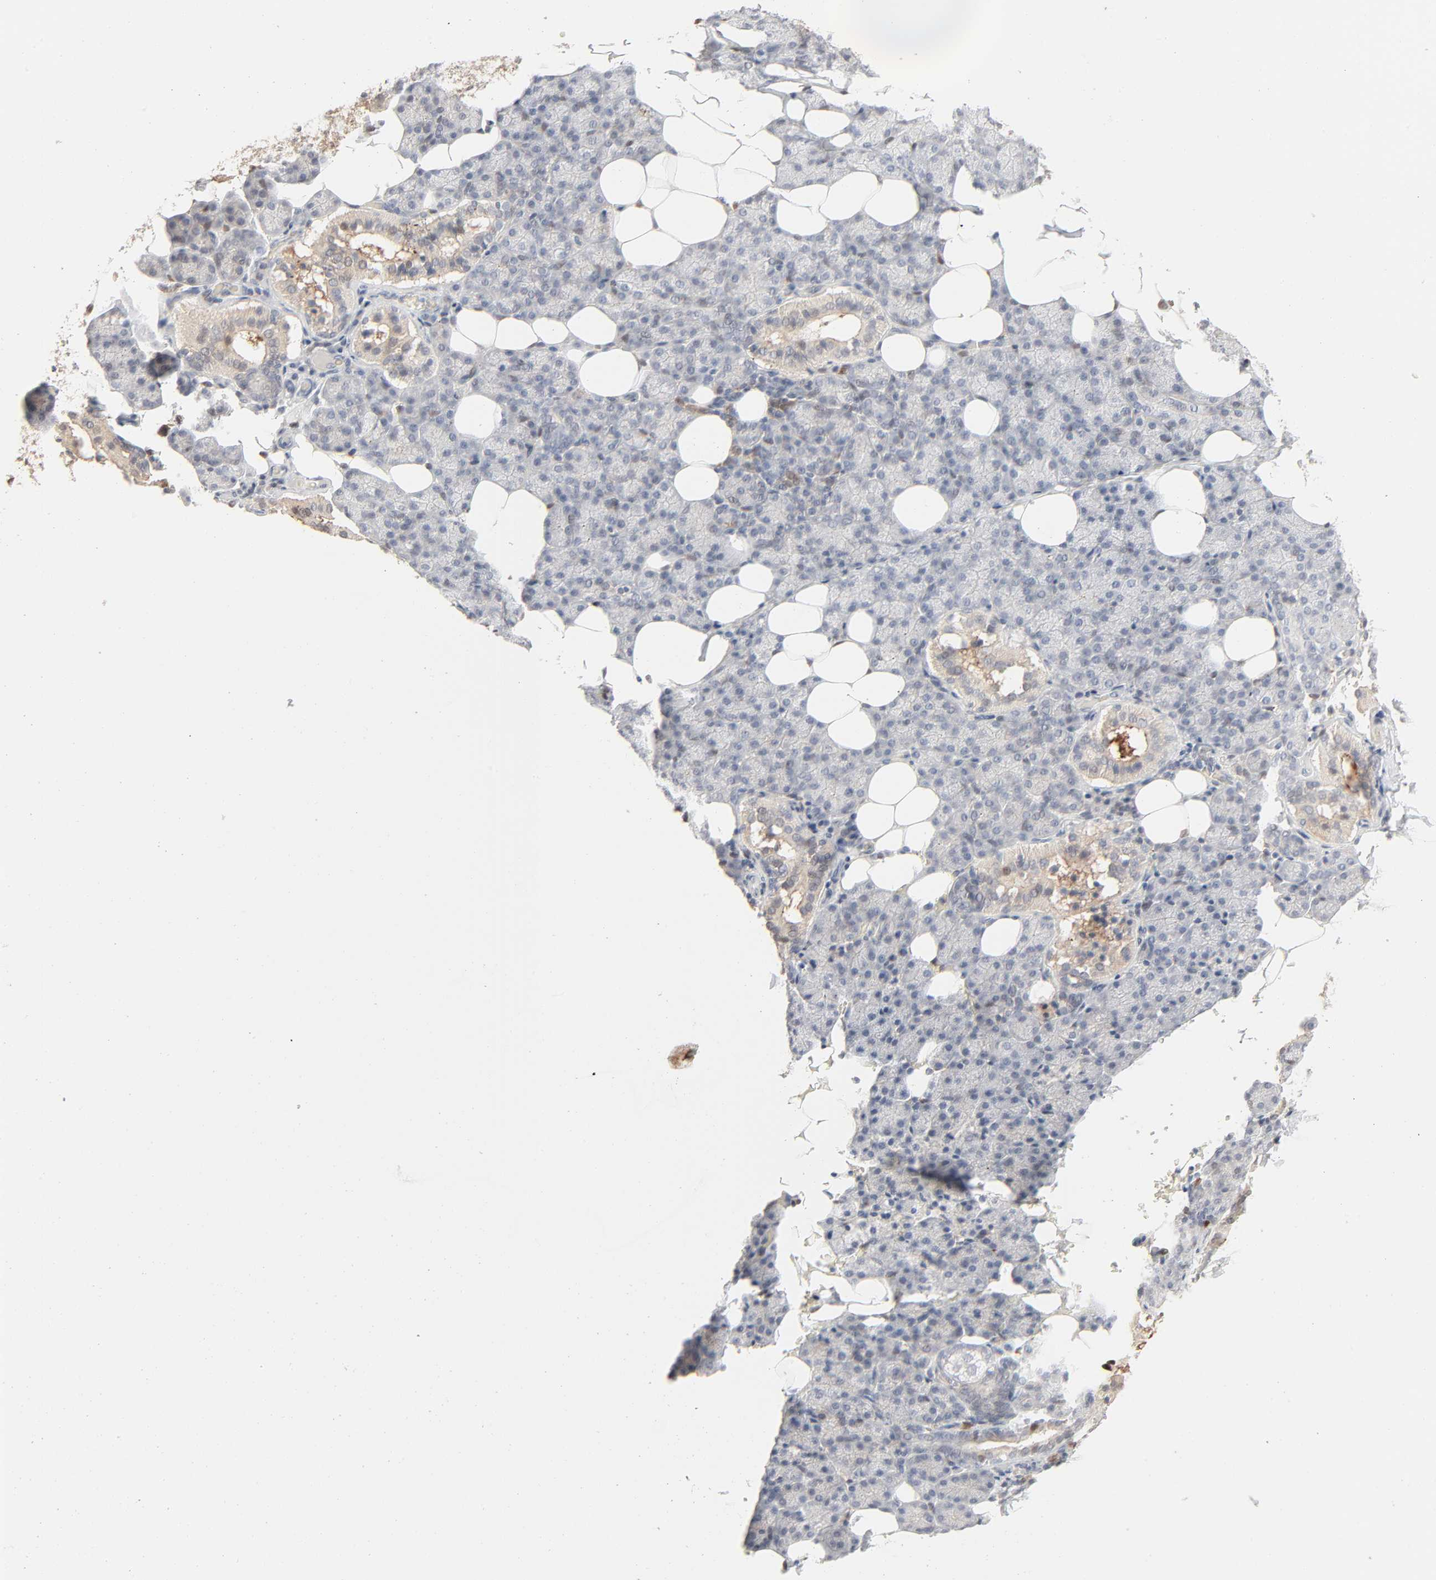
{"staining": {"intensity": "strong", "quantity": "<25%", "location": "cytoplasmic/membranous"}, "tissue": "salivary gland", "cell_type": "Glandular cells", "image_type": "normal", "snomed": [{"axis": "morphology", "description": "Normal tissue, NOS"}, {"axis": "topography", "description": "Lymph node"}, {"axis": "topography", "description": "Salivary gland"}], "caption": "Immunohistochemistry (IHC) of unremarkable human salivary gland shows medium levels of strong cytoplasmic/membranous staining in approximately <25% of glandular cells.", "gene": "LGALS2", "patient": {"sex": "male", "age": 8}}